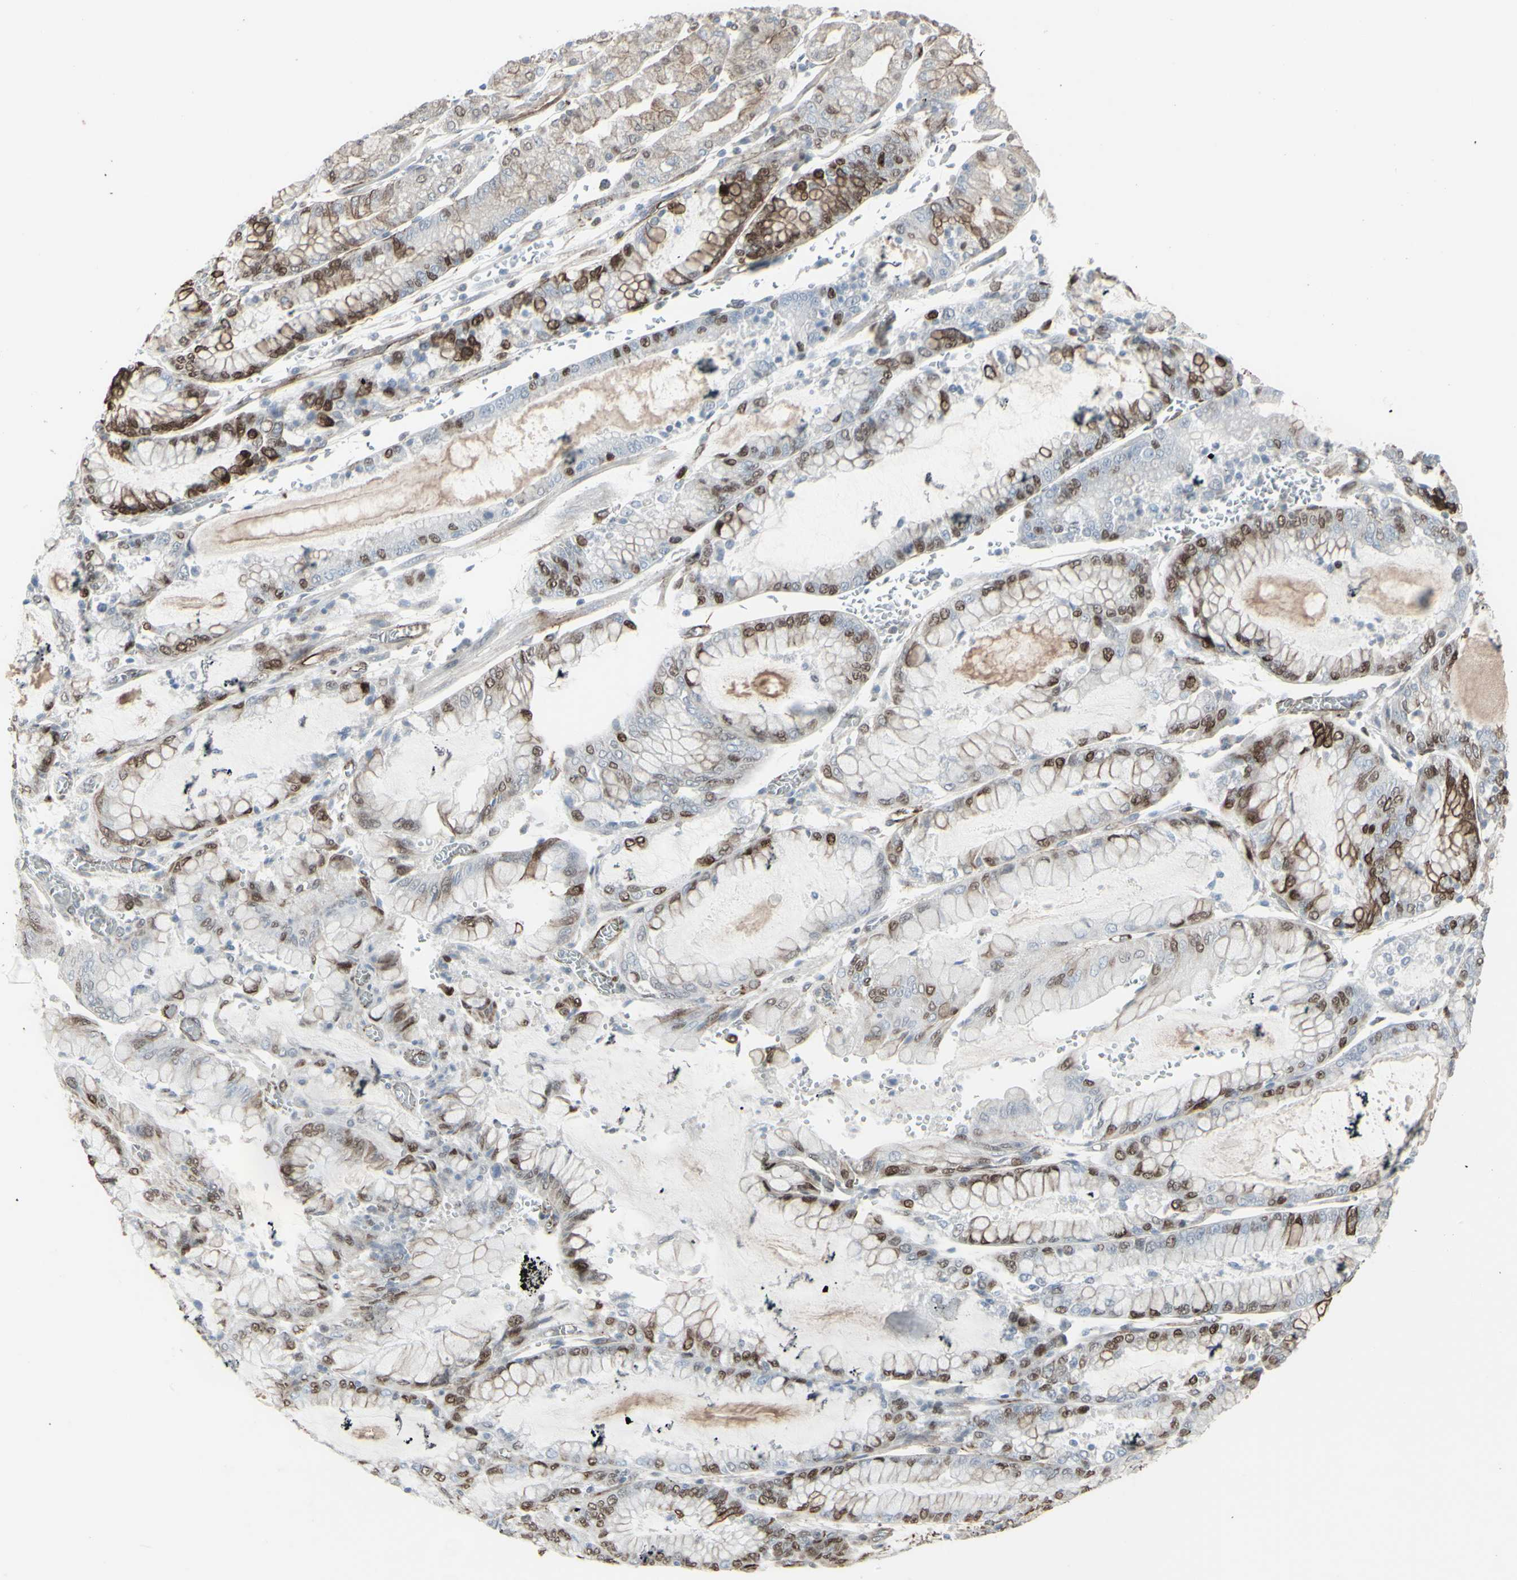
{"staining": {"intensity": "moderate", "quantity": "25%-75%", "location": "cytoplasmic/membranous,nuclear"}, "tissue": "stomach cancer", "cell_type": "Tumor cells", "image_type": "cancer", "snomed": [{"axis": "morphology", "description": "Normal tissue, NOS"}, {"axis": "morphology", "description": "Adenocarcinoma, NOS"}, {"axis": "topography", "description": "Stomach, upper"}, {"axis": "topography", "description": "Stomach"}], "caption": "Human stomach cancer stained with a brown dye reveals moderate cytoplasmic/membranous and nuclear positive staining in approximately 25%-75% of tumor cells.", "gene": "GJA1", "patient": {"sex": "male", "age": 76}}